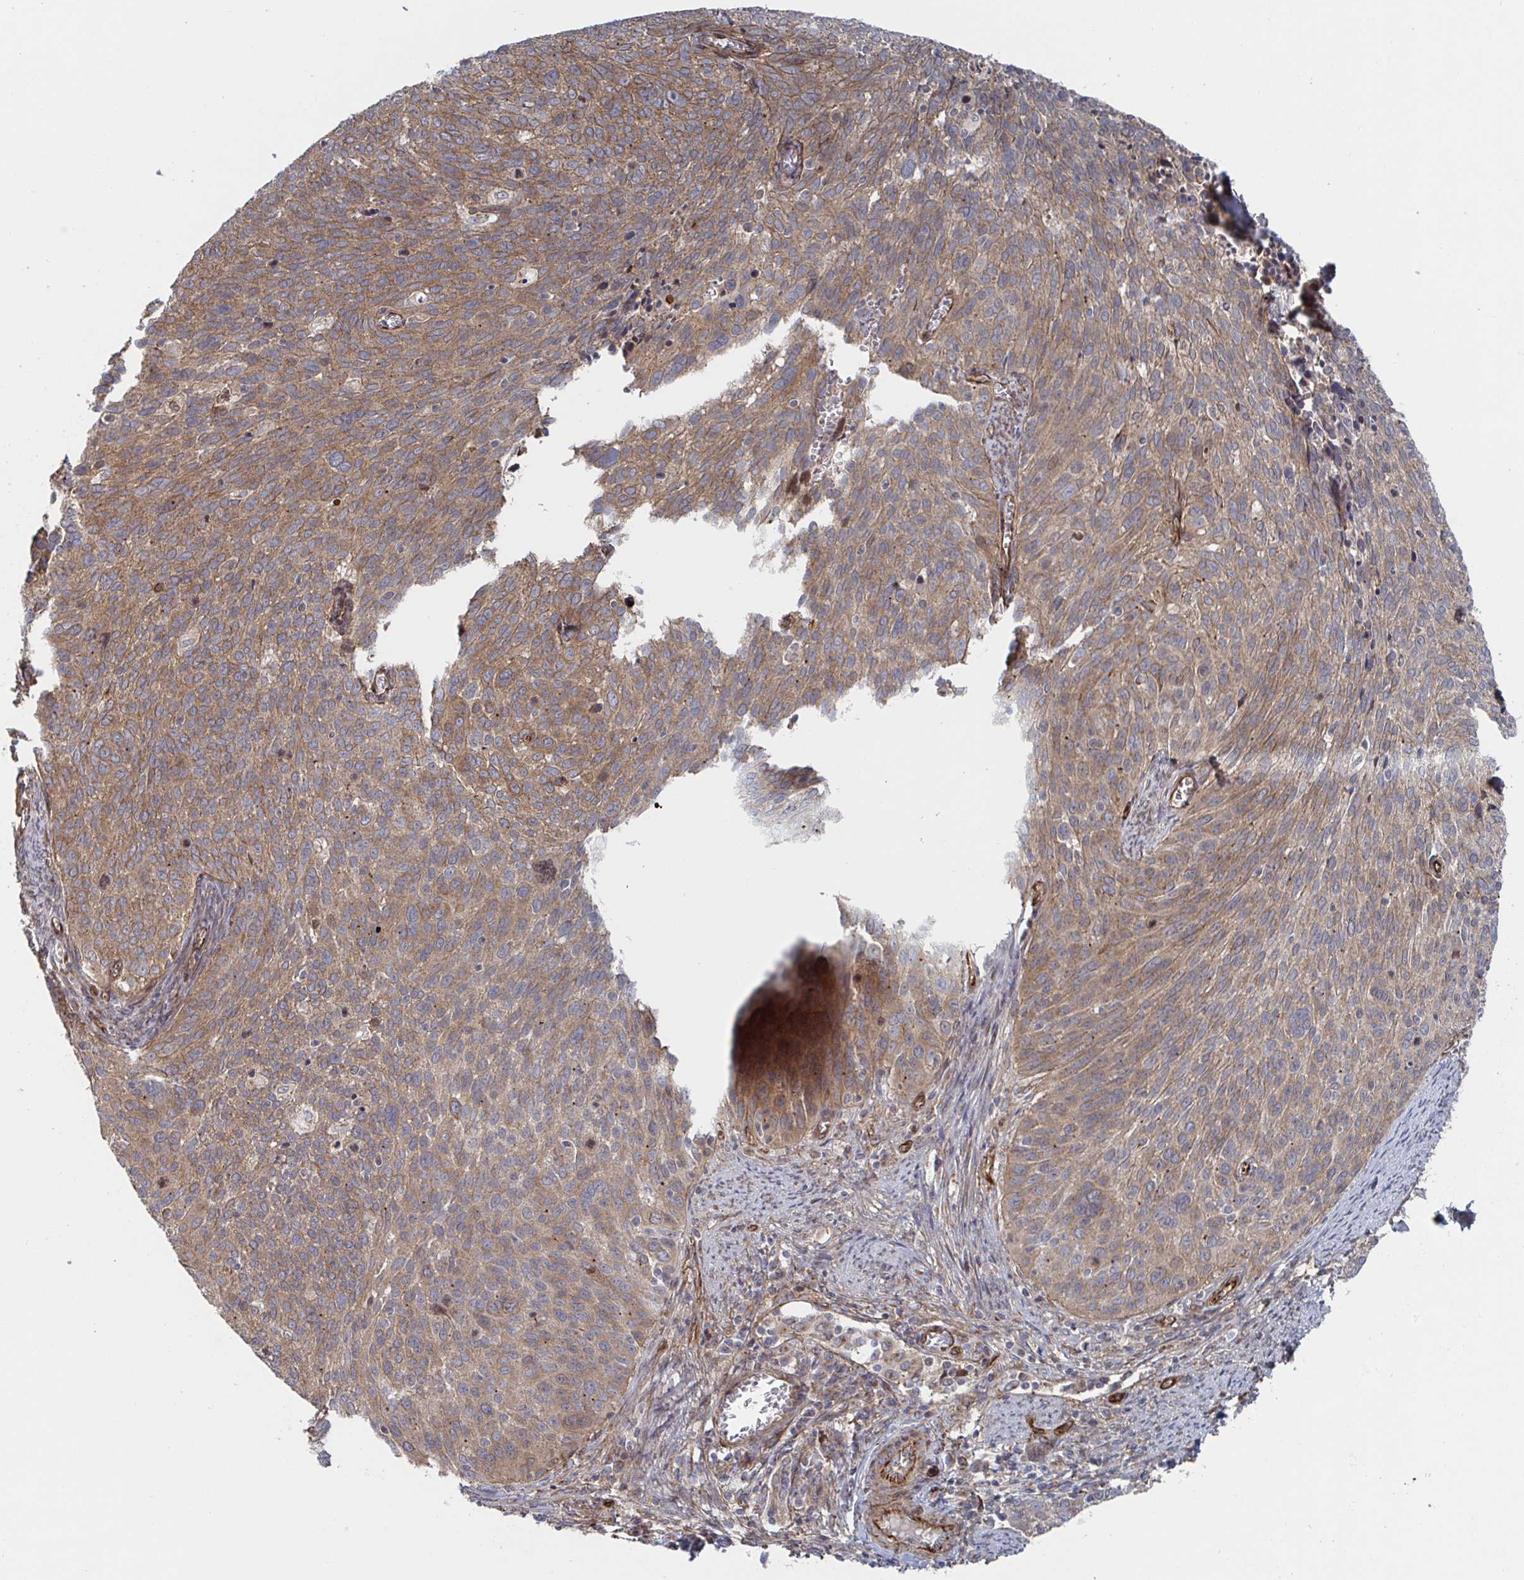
{"staining": {"intensity": "moderate", "quantity": ">75%", "location": "cytoplasmic/membranous"}, "tissue": "cervical cancer", "cell_type": "Tumor cells", "image_type": "cancer", "snomed": [{"axis": "morphology", "description": "Squamous cell carcinoma, NOS"}, {"axis": "topography", "description": "Cervix"}], "caption": "This micrograph demonstrates IHC staining of cervical cancer (squamous cell carcinoma), with medium moderate cytoplasmic/membranous staining in approximately >75% of tumor cells.", "gene": "DVL3", "patient": {"sex": "female", "age": 39}}